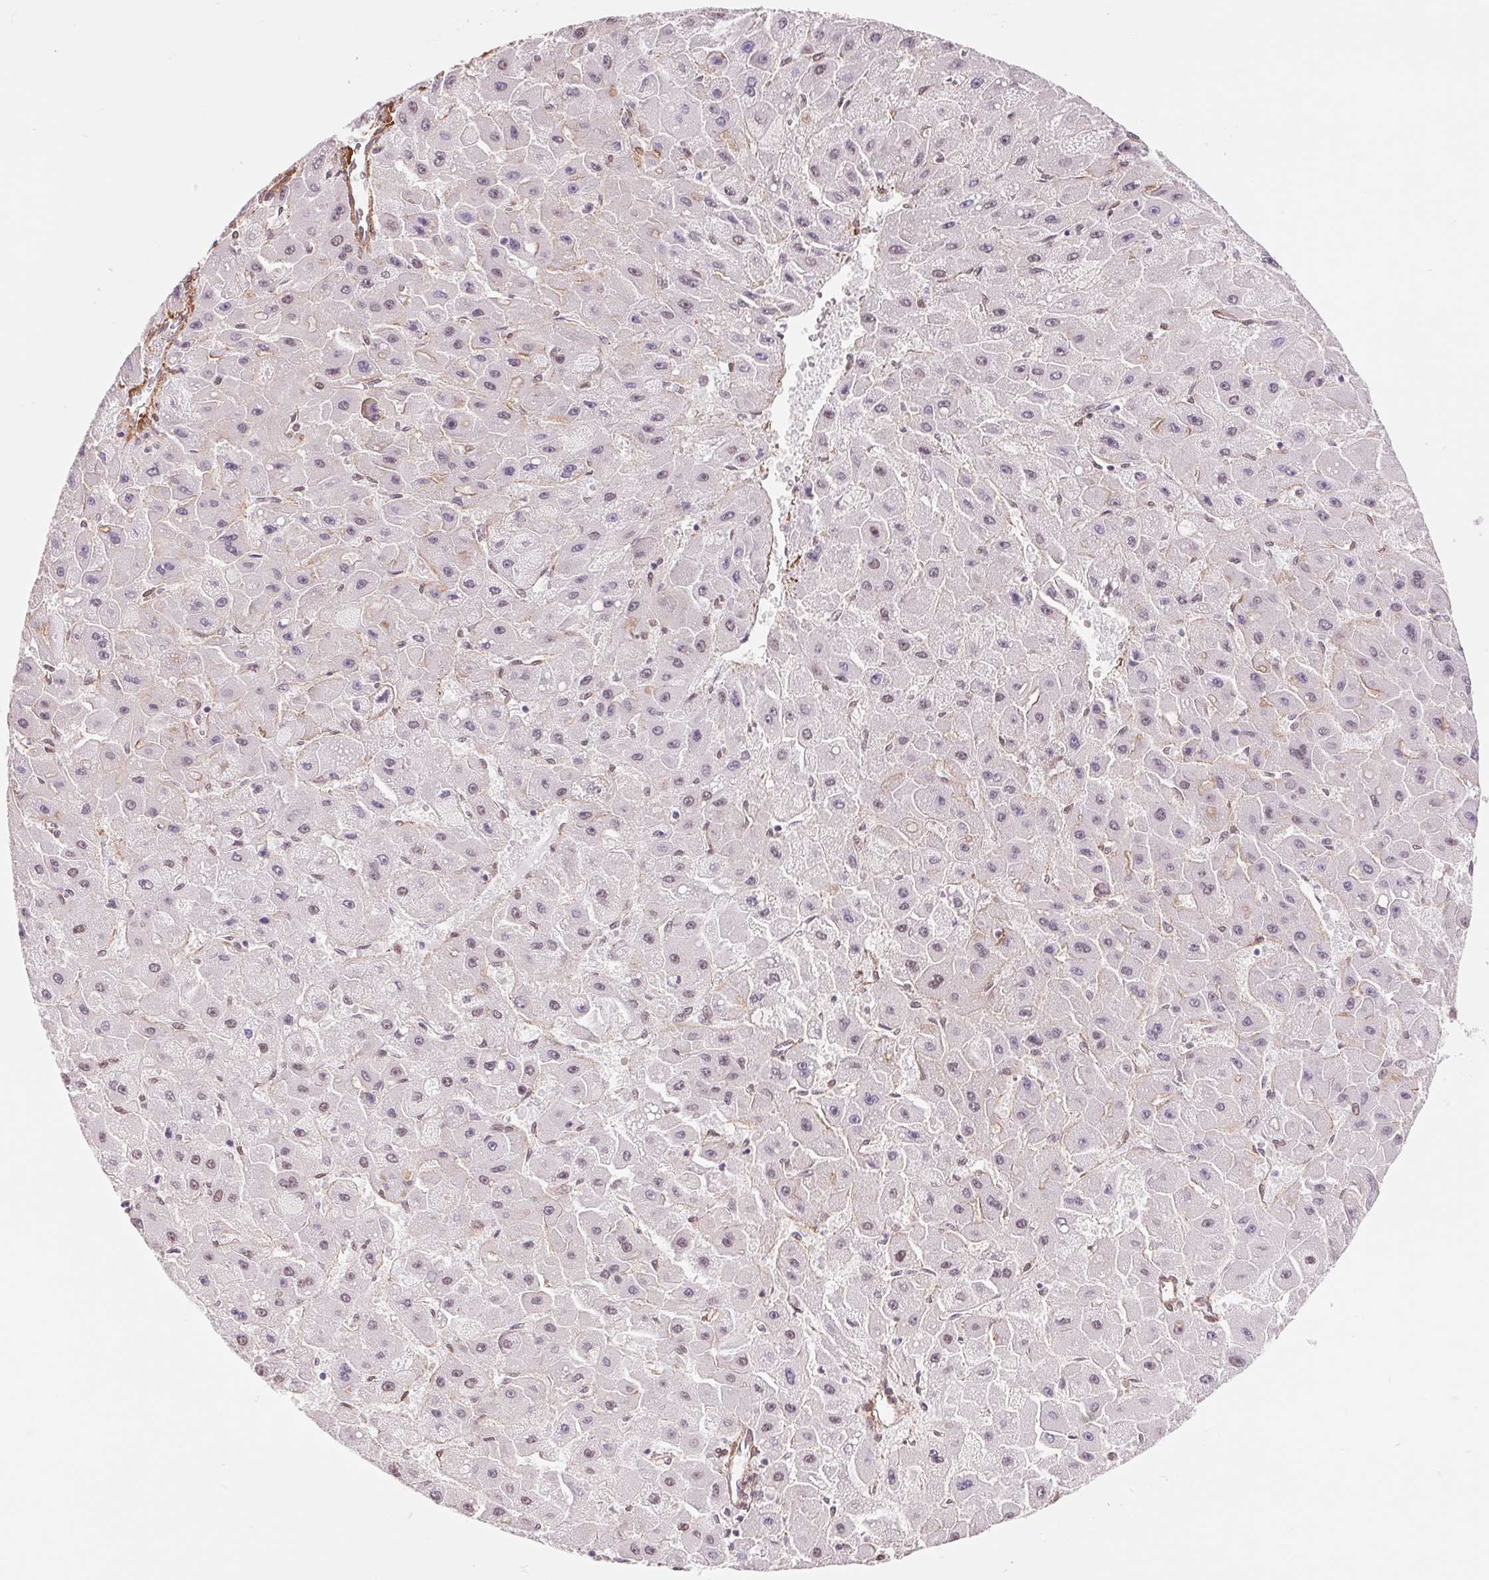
{"staining": {"intensity": "weak", "quantity": "25%-75%", "location": "nuclear"}, "tissue": "liver cancer", "cell_type": "Tumor cells", "image_type": "cancer", "snomed": [{"axis": "morphology", "description": "Carcinoma, Hepatocellular, NOS"}, {"axis": "topography", "description": "Liver"}], "caption": "Immunohistochemical staining of liver cancer exhibits low levels of weak nuclear staining in approximately 25%-75% of tumor cells.", "gene": "BCAT1", "patient": {"sex": "female", "age": 25}}